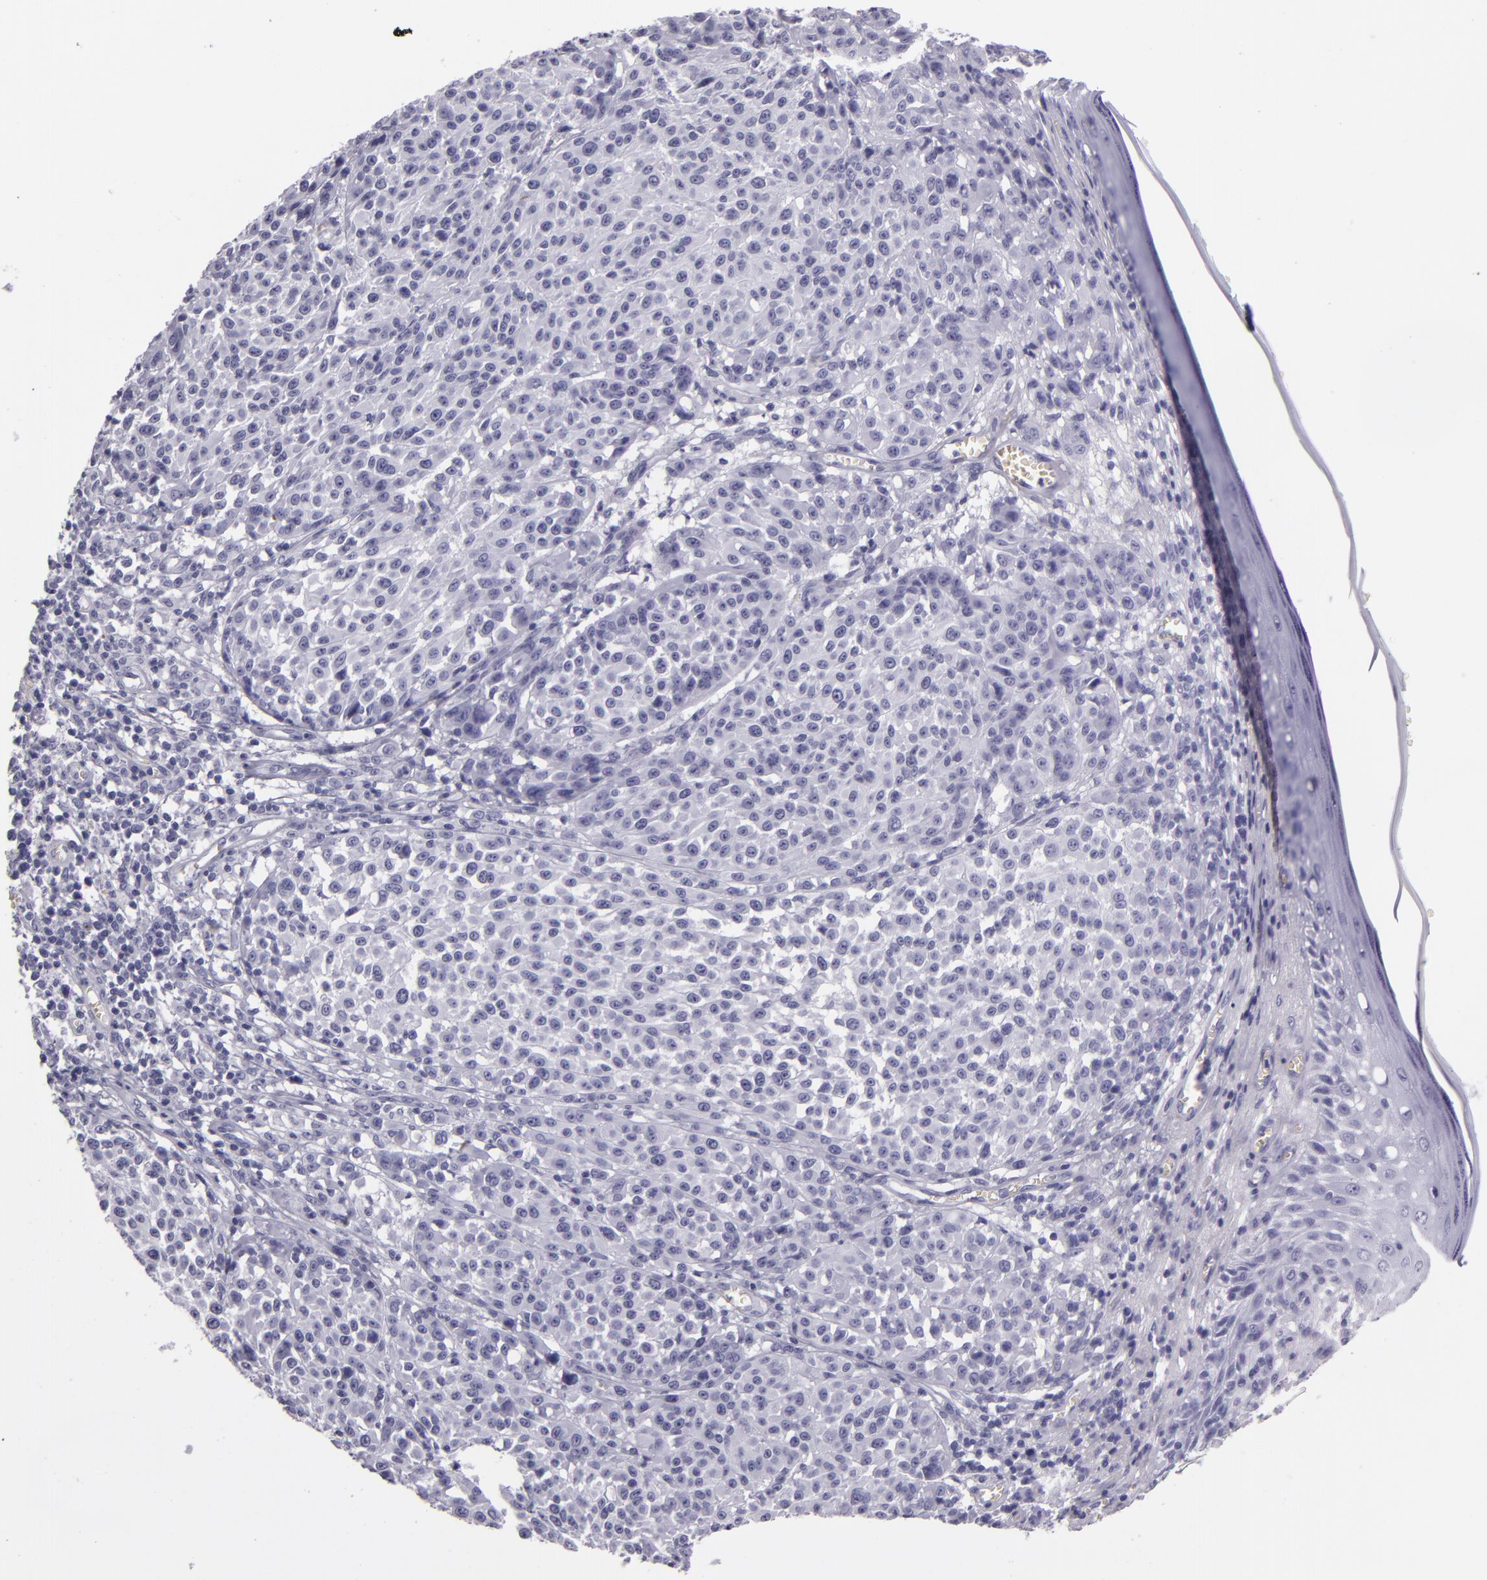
{"staining": {"intensity": "negative", "quantity": "none", "location": "none"}, "tissue": "melanoma", "cell_type": "Tumor cells", "image_type": "cancer", "snomed": [{"axis": "morphology", "description": "Malignant melanoma, NOS"}, {"axis": "topography", "description": "Skin"}], "caption": "This is a photomicrograph of IHC staining of melanoma, which shows no positivity in tumor cells.", "gene": "CR2", "patient": {"sex": "female", "age": 49}}